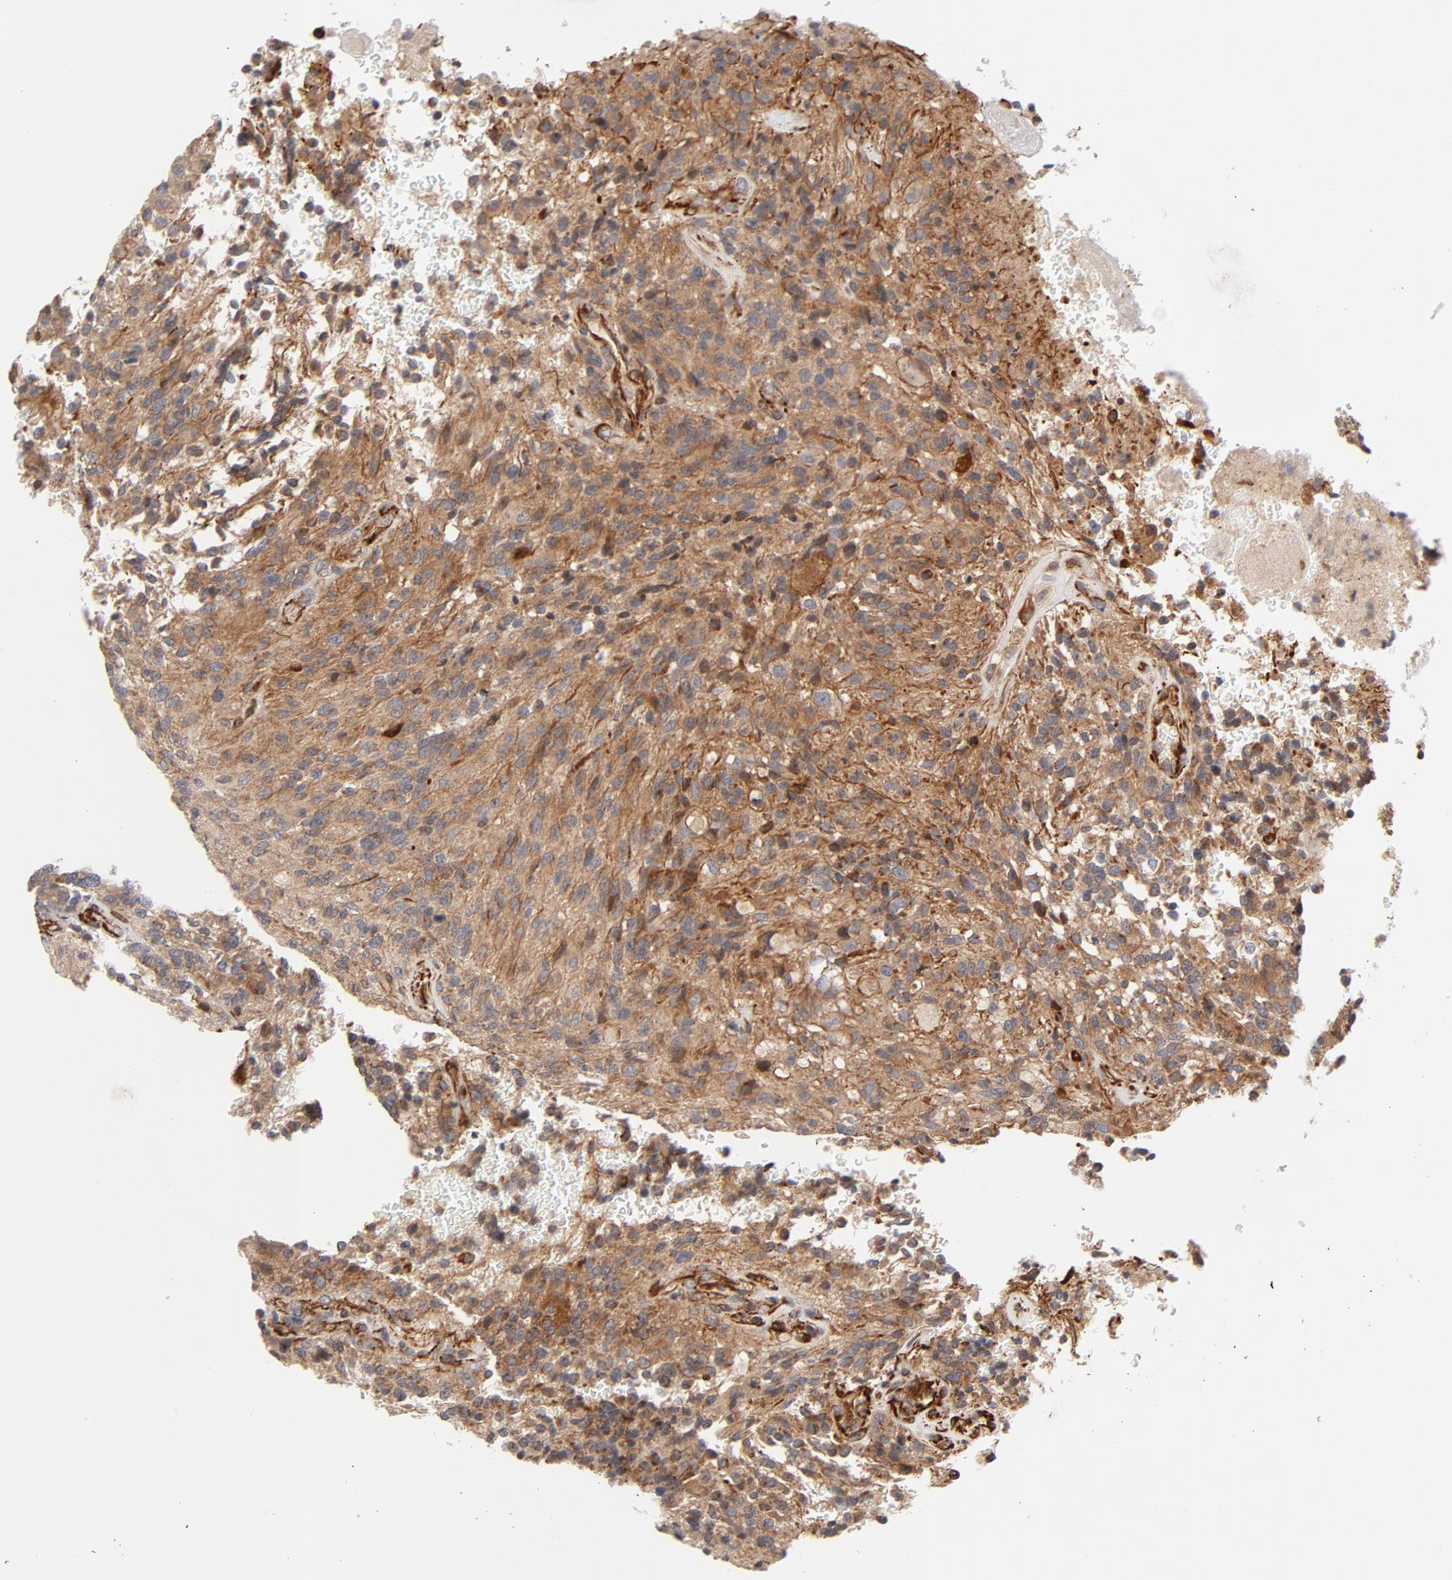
{"staining": {"intensity": "moderate", "quantity": "25%-75%", "location": "cytoplasmic/membranous"}, "tissue": "glioma", "cell_type": "Tumor cells", "image_type": "cancer", "snomed": [{"axis": "morphology", "description": "Normal tissue, NOS"}, {"axis": "morphology", "description": "Glioma, malignant, High grade"}, {"axis": "topography", "description": "Cerebral cortex"}], "caption": "Malignant glioma (high-grade) was stained to show a protein in brown. There is medium levels of moderate cytoplasmic/membranous positivity in about 25%-75% of tumor cells. The protein is shown in brown color, while the nuclei are stained blue.", "gene": "DNAAF2", "patient": {"sex": "male", "age": 56}}